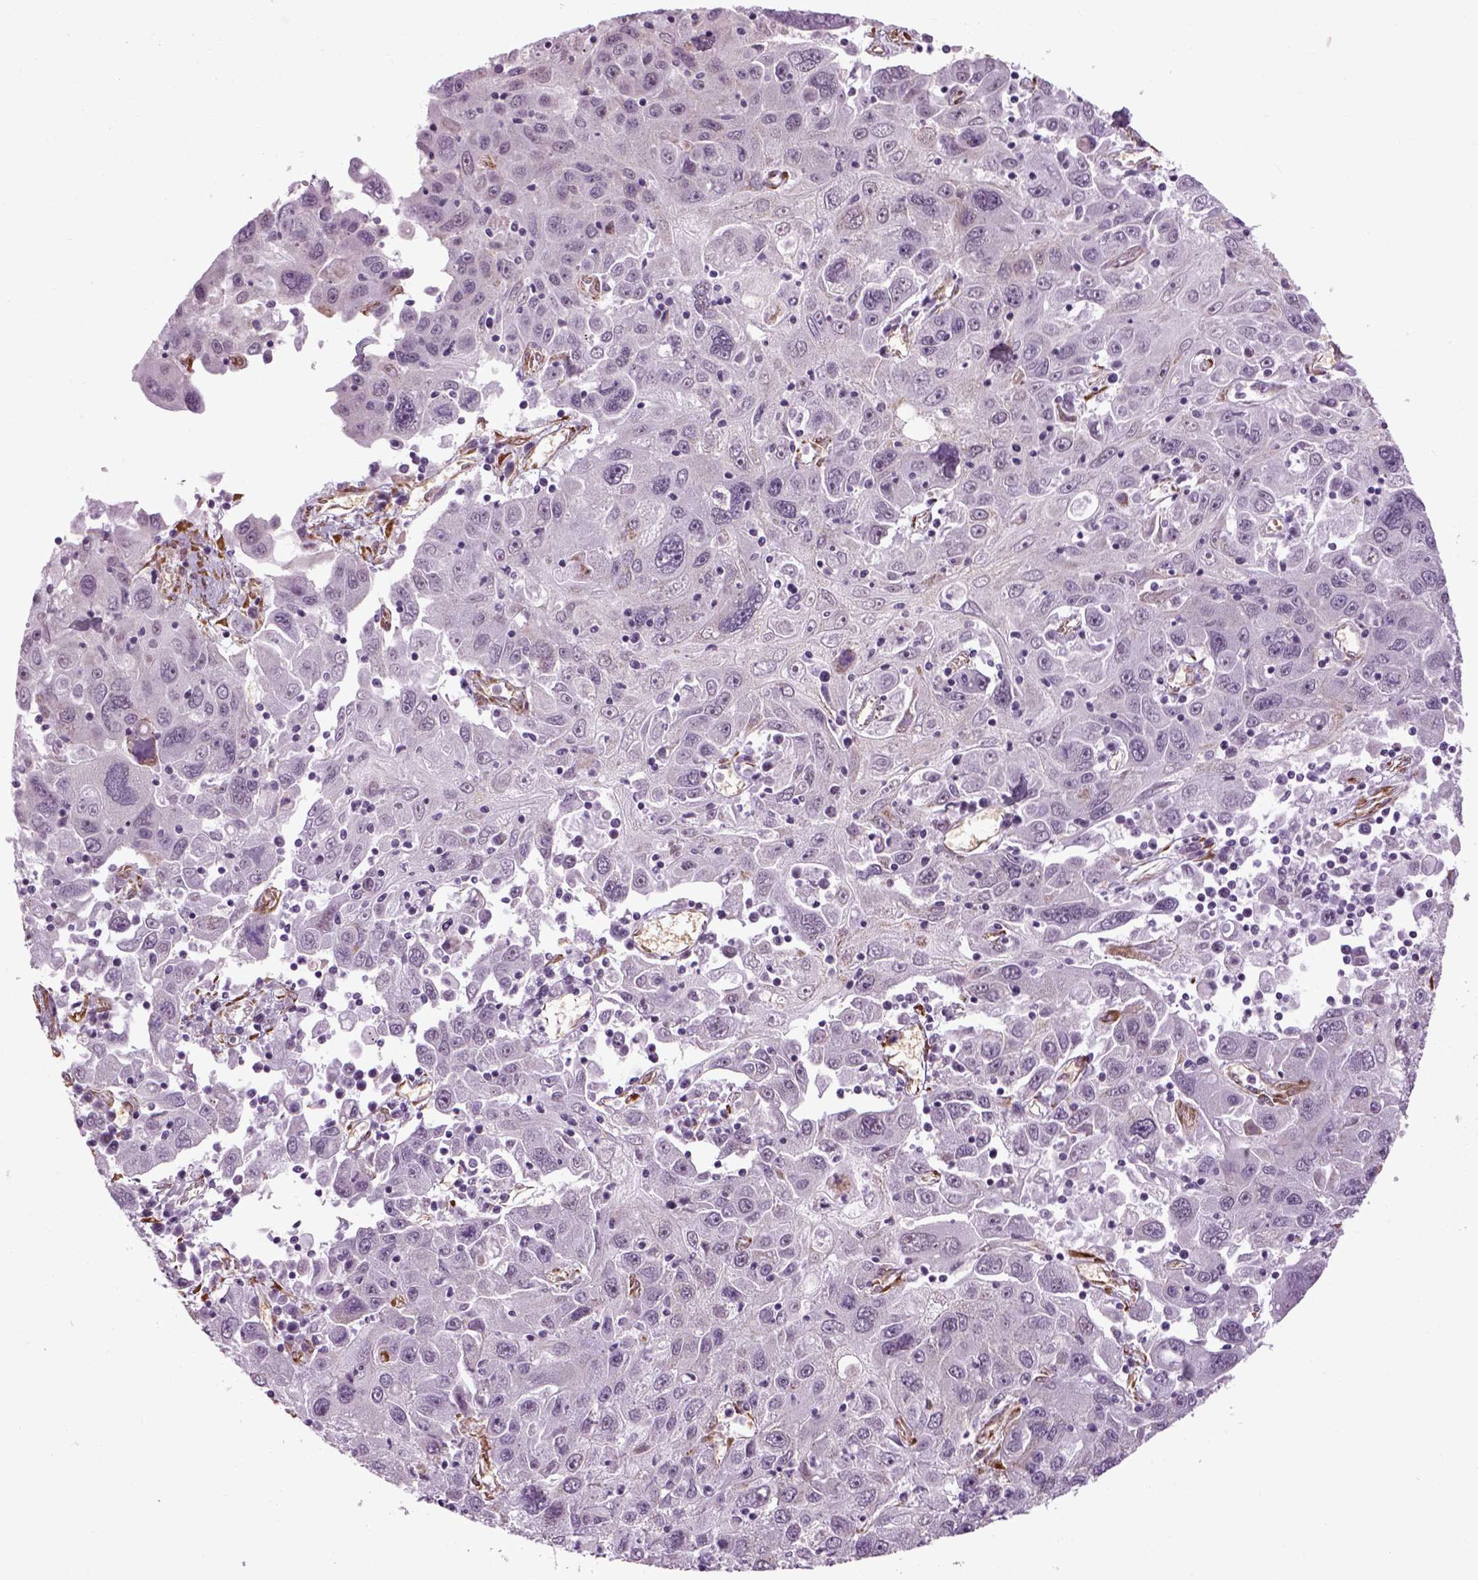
{"staining": {"intensity": "negative", "quantity": "none", "location": "none"}, "tissue": "stomach cancer", "cell_type": "Tumor cells", "image_type": "cancer", "snomed": [{"axis": "morphology", "description": "Adenocarcinoma, NOS"}, {"axis": "topography", "description": "Stomach"}], "caption": "This is an immunohistochemistry (IHC) histopathology image of human stomach cancer. There is no expression in tumor cells.", "gene": "XK", "patient": {"sex": "male", "age": 56}}